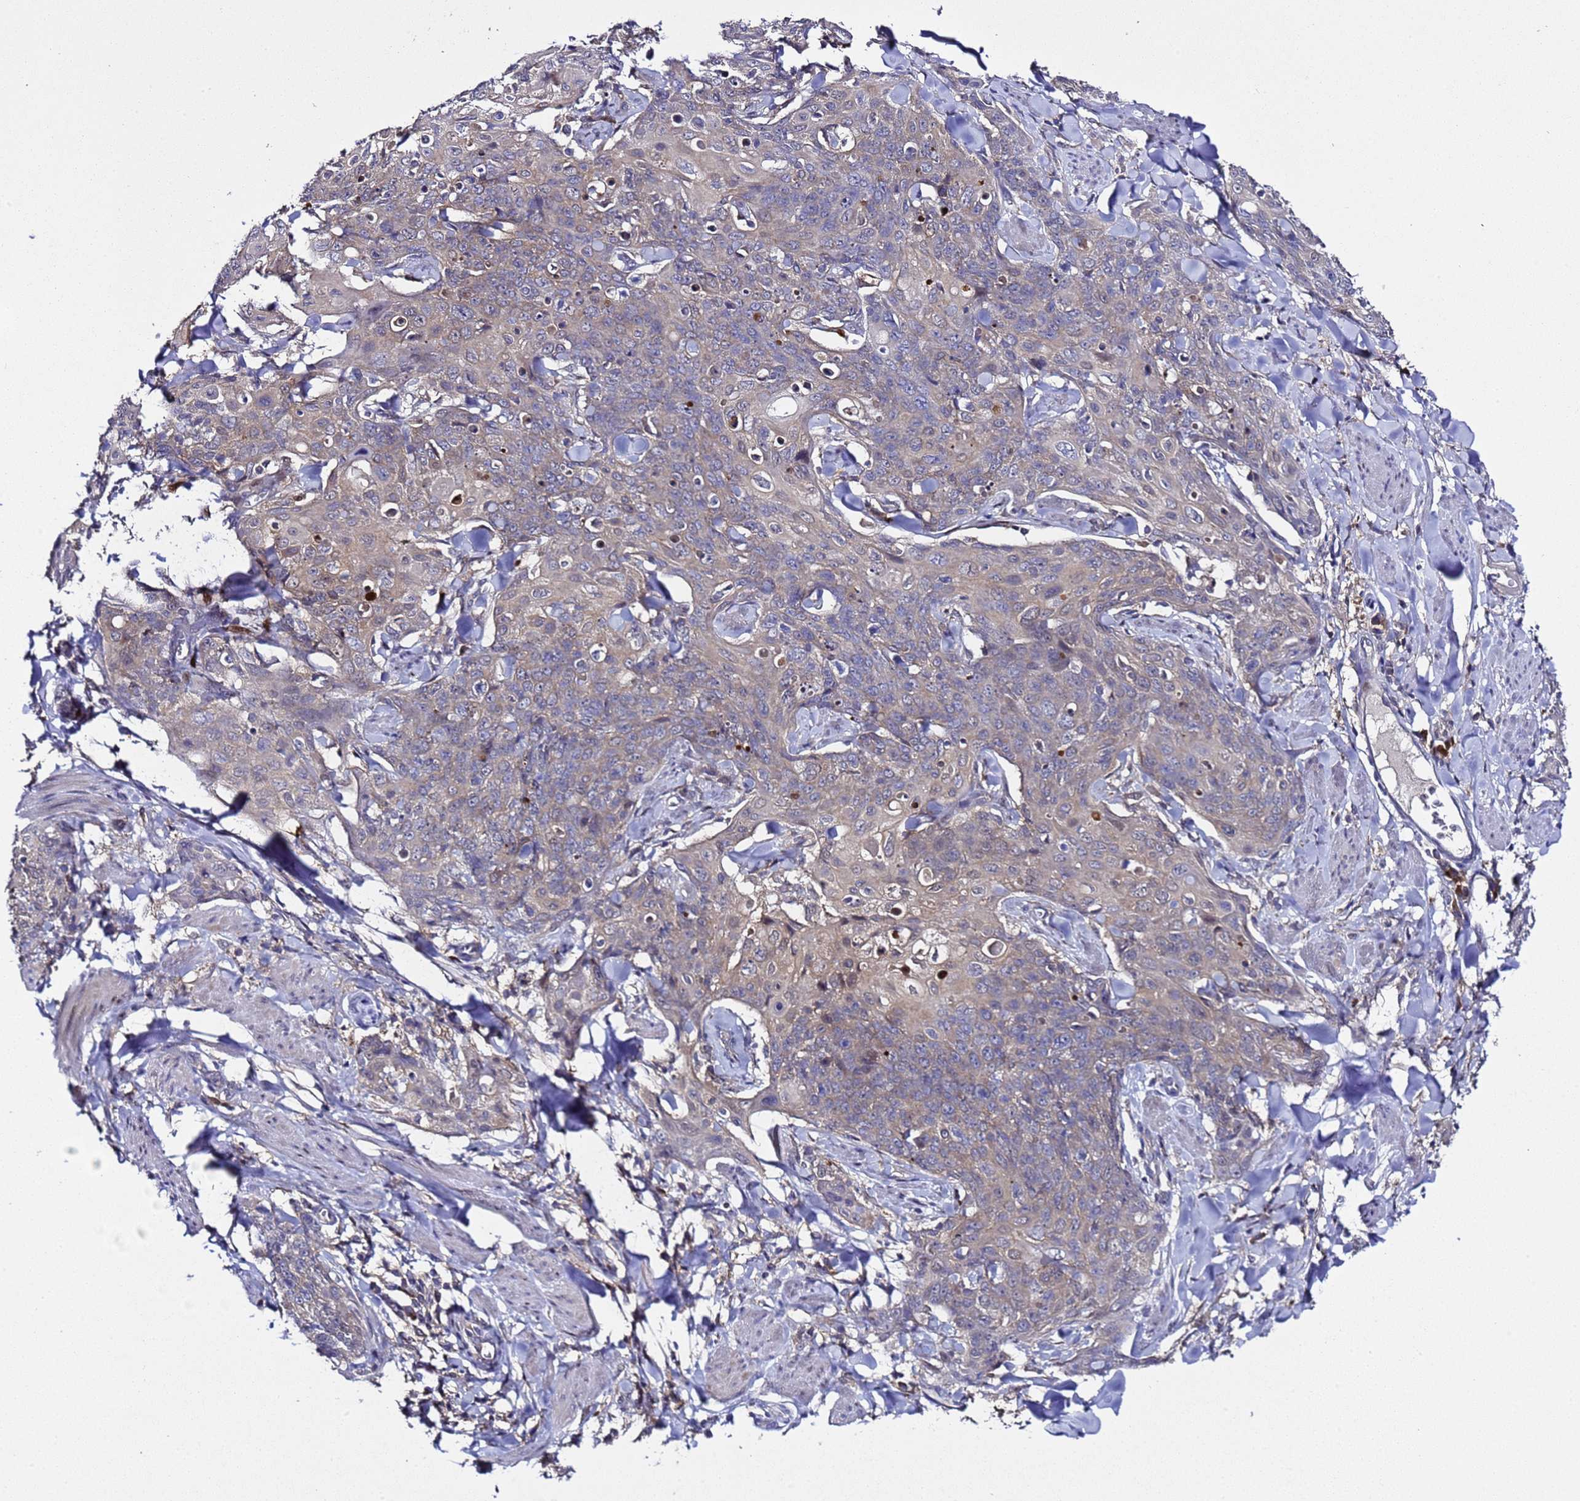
{"staining": {"intensity": "negative", "quantity": "none", "location": "none"}, "tissue": "skin cancer", "cell_type": "Tumor cells", "image_type": "cancer", "snomed": [{"axis": "morphology", "description": "Squamous cell carcinoma, NOS"}, {"axis": "topography", "description": "Skin"}, {"axis": "topography", "description": "Vulva"}], "caption": "The IHC image has no significant staining in tumor cells of squamous cell carcinoma (skin) tissue. Nuclei are stained in blue.", "gene": "ALG3", "patient": {"sex": "female", "age": 85}}